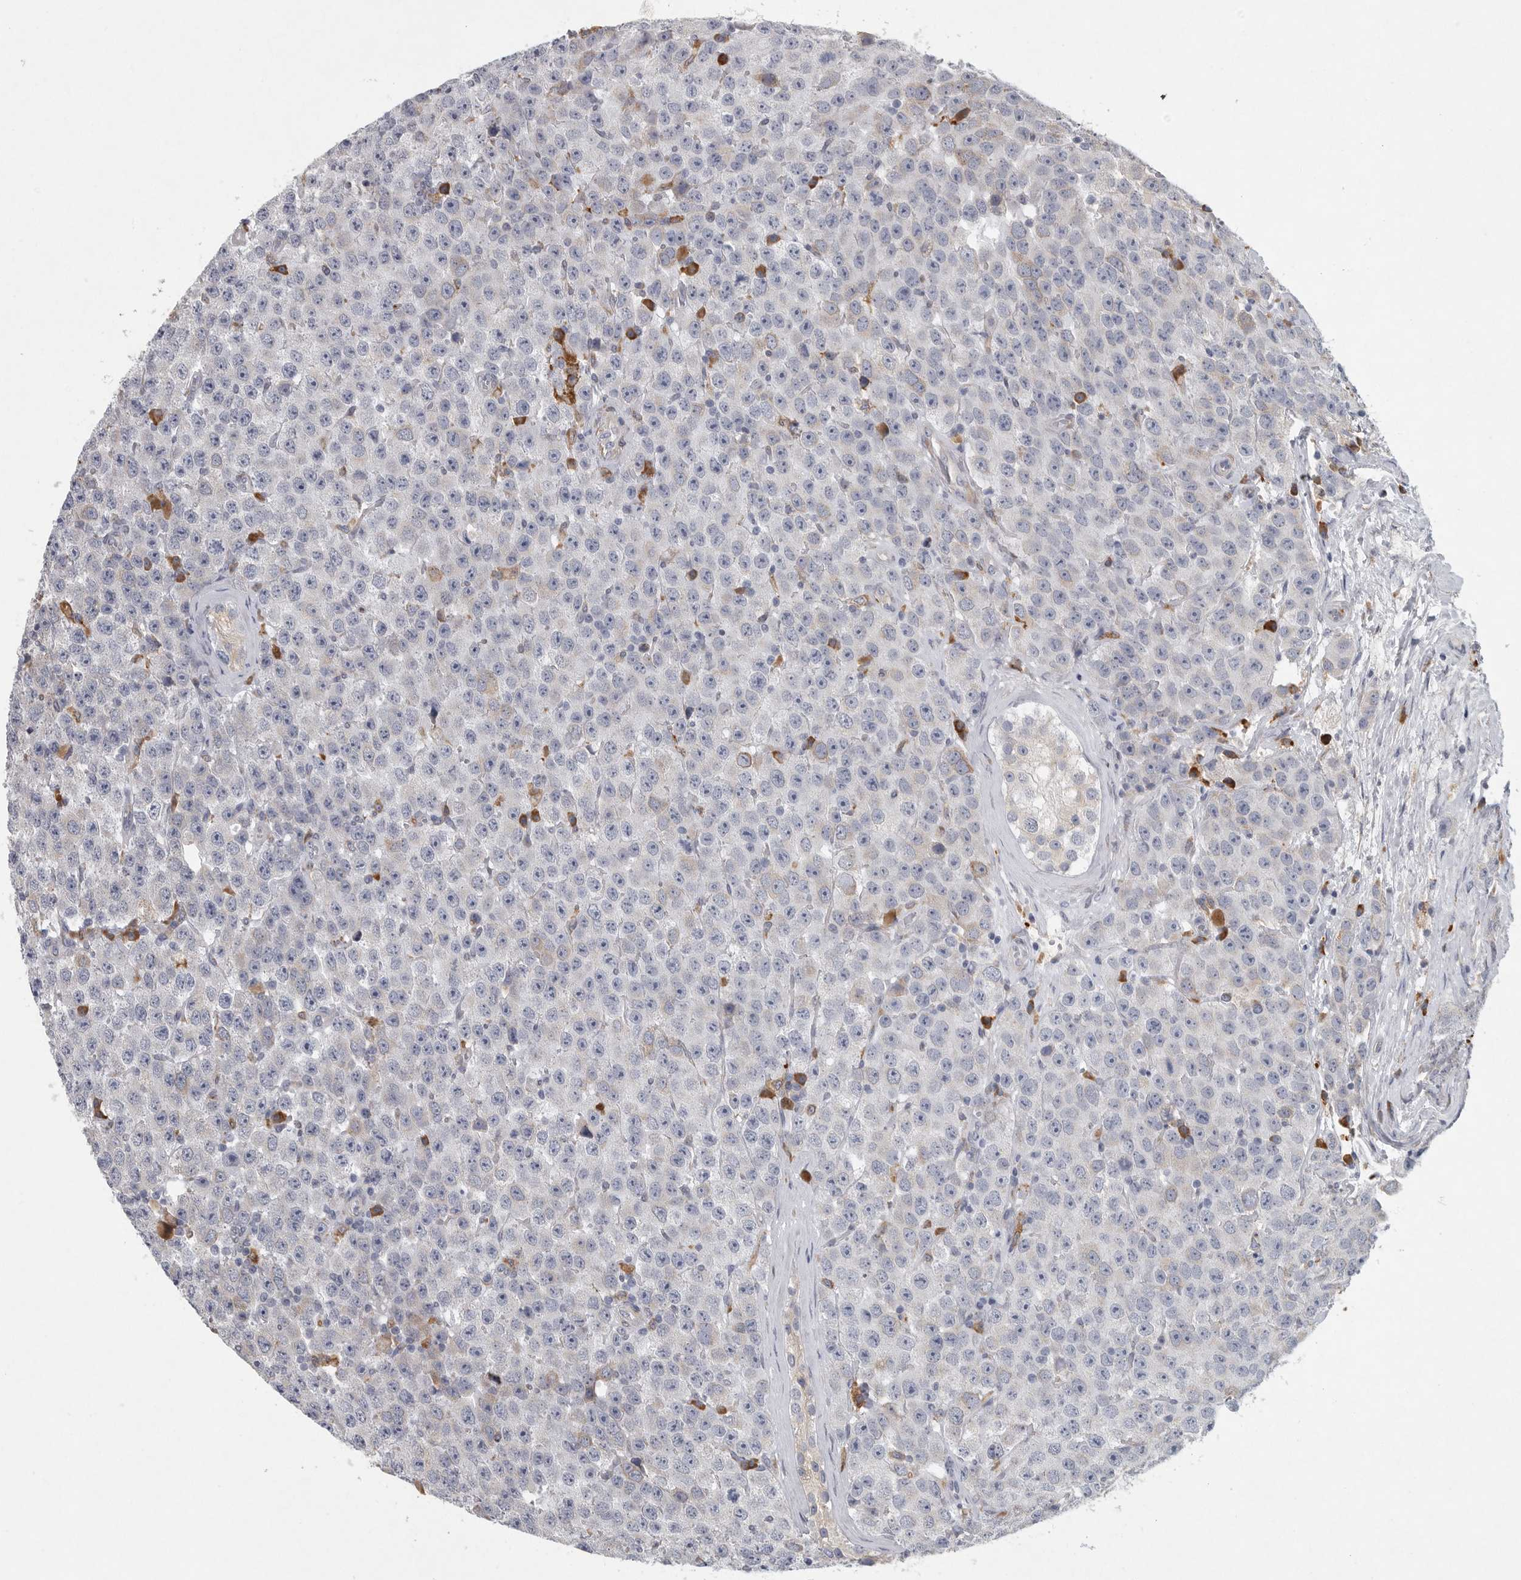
{"staining": {"intensity": "negative", "quantity": "none", "location": "none"}, "tissue": "testis cancer", "cell_type": "Tumor cells", "image_type": "cancer", "snomed": [{"axis": "morphology", "description": "Seminoma, NOS"}, {"axis": "morphology", "description": "Carcinoma, Embryonal, NOS"}, {"axis": "topography", "description": "Testis"}], "caption": "The IHC histopathology image has no significant staining in tumor cells of testis seminoma tissue.", "gene": "MINPP1", "patient": {"sex": "male", "age": 28}}